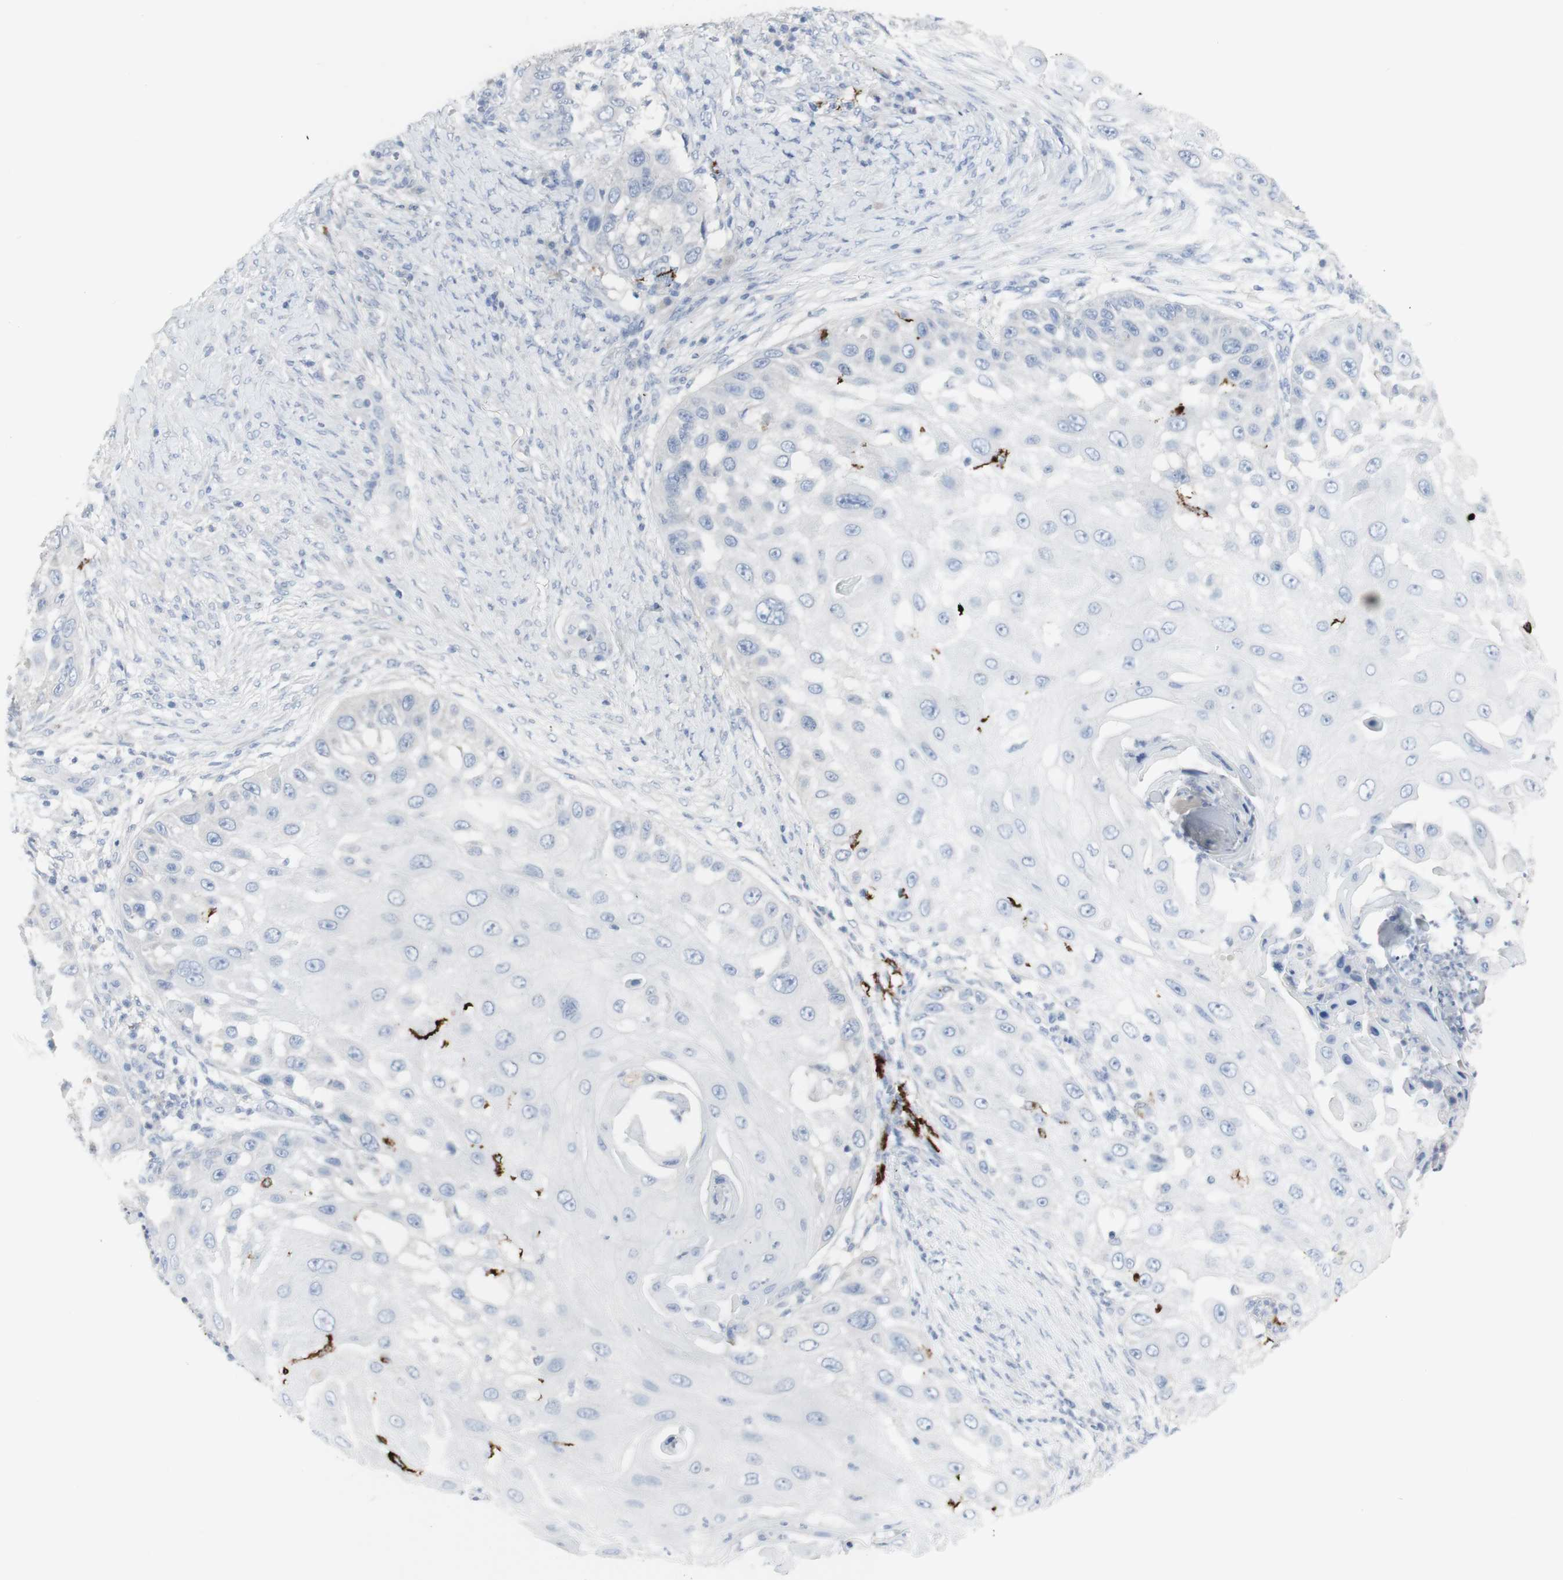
{"staining": {"intensity": "negative", "quantity": "none", "location": "none"}, "tissue": "skin cancer", "cell_type": "Tumor cells", "image_type": "cancer", "snomed": [{"axis": "morphology", "description": "Squamous cell carcinoma, NOS"}, {"axis": "topography", "description": "Skin"}], "caption": "Immunohistochemistry (IHC) image of neoplastic tissue: skin cancer (squamous cell carcinoma) stained with DAB (3,3'-diaminobenzidine) demonstrates no significant protein positivity in tumor cells.", "gene": "CD207", "patient": {"sex": "female", "age": 44}}